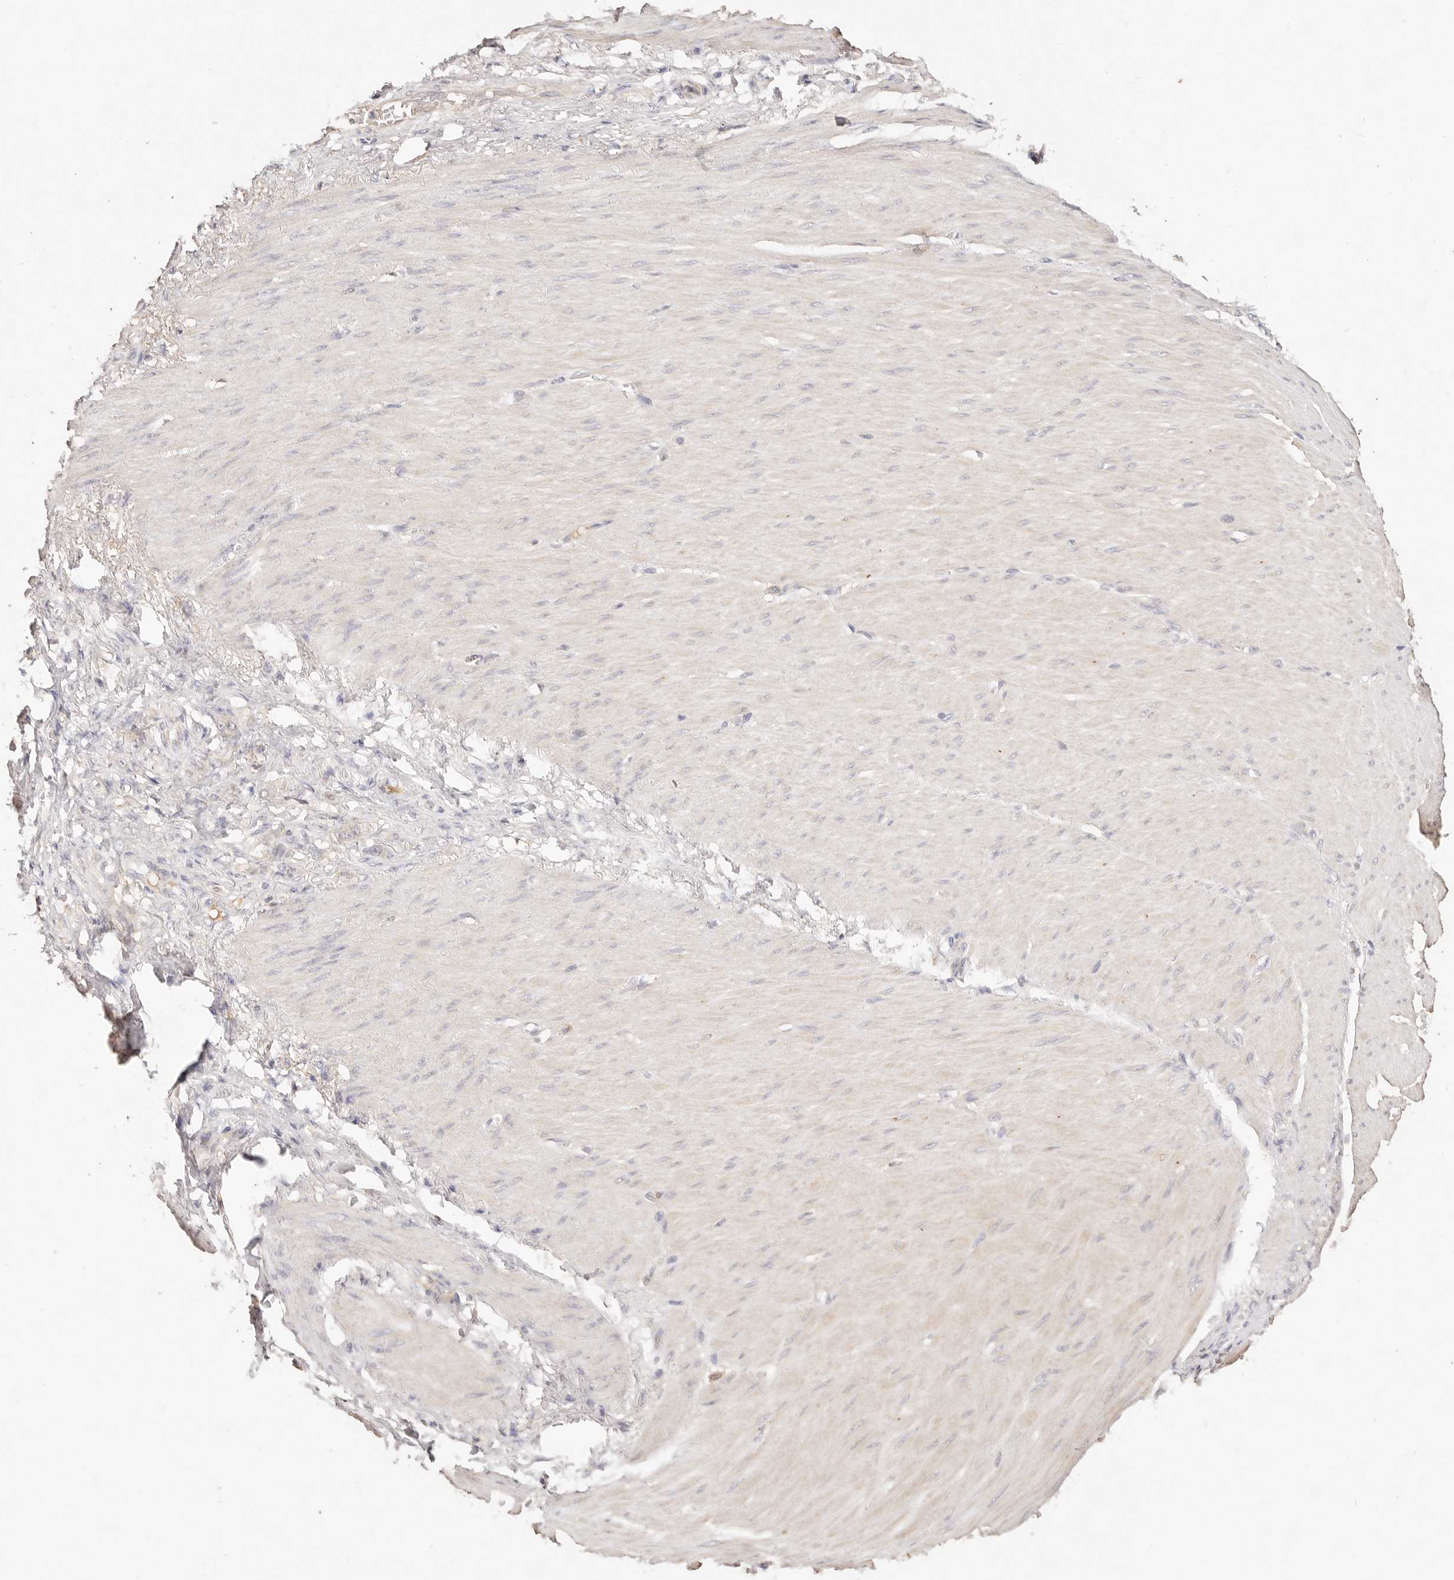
{"staining": {"intensity": "negative", "quantity": "none", "location": "none"}, "tissue": "stomach cancer", "cell_type": "Tumor cells", "image_type": "cancer", "snomed": [{"axis": "morphology", "description": "Normal tissue, NOS"}, {"axis": "morphology", "description": "Adenocarcinoma, NOS"}, {"axis": "topography", "description": "Stomach"}], "caption": "An immunohistochemistry image of stomach cancer is shown. There is no staining in tumor cells of stomach cancer. Brightfield microscopy of immunohistochemistry stained with DAB (brown) and hematoxylin (blue), captured at high magnification.", "gene": "CXADR", "patient": {"sex": "male", "age": 82}}